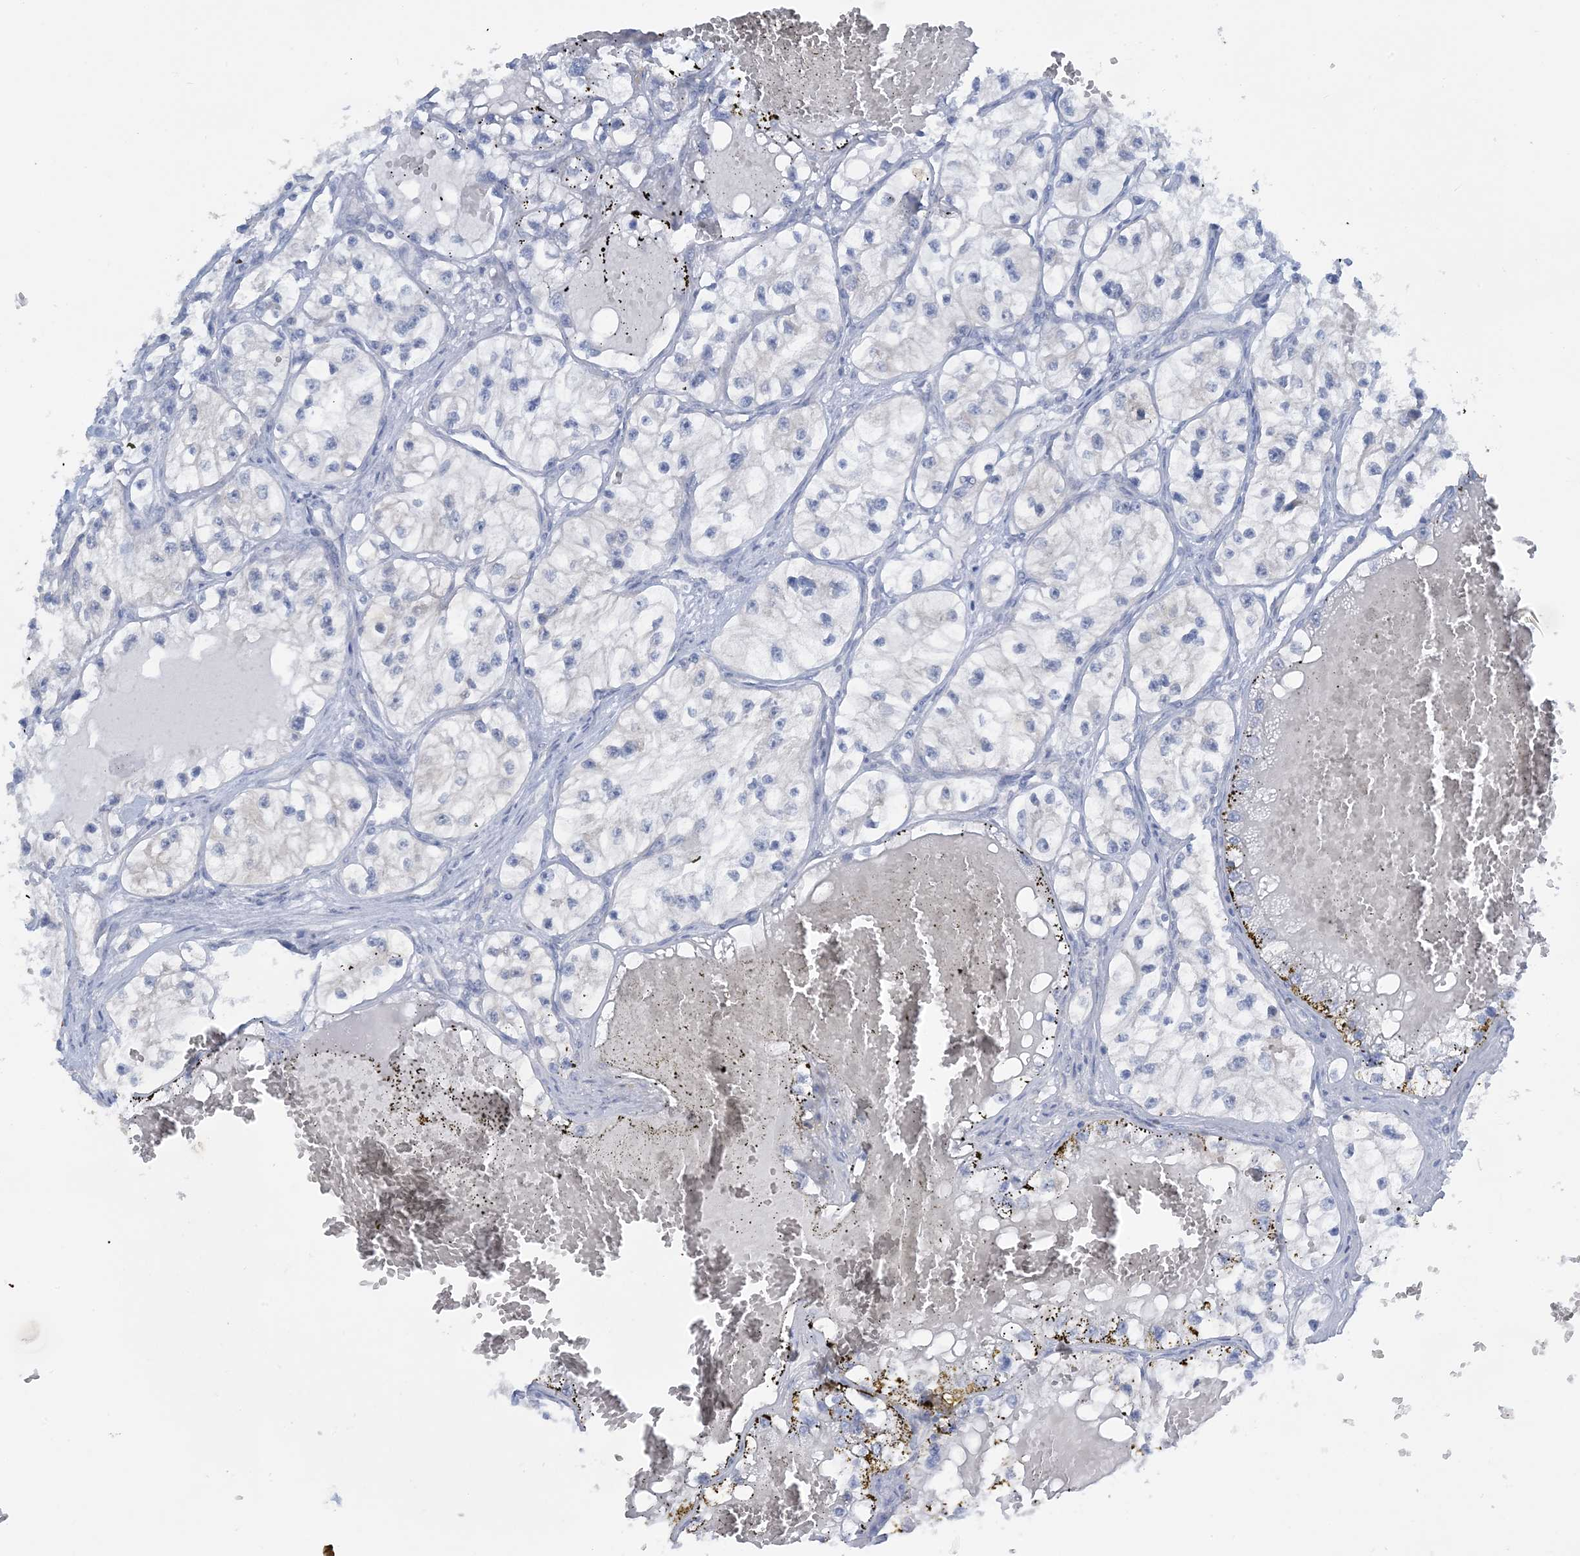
{"staining": {"intensity": "negative", "quantity": "none", "location": "none"}, "tissue": "renal cancer", "cell_type": "Tumor cells", "image_type": "cancer", "snomed": [{"axis": "morphology", "description": "Adenocarcinoma, NOS"}, {"axis": "topography", "description": "Kidney"}], "caption": "This is an immunohistochemistry (IHC) photomicrograph of renal cancer. There is no staining in tumor cells.", "gene": "MRPS18A", "patient": {"sex": "female", "age": 57}}